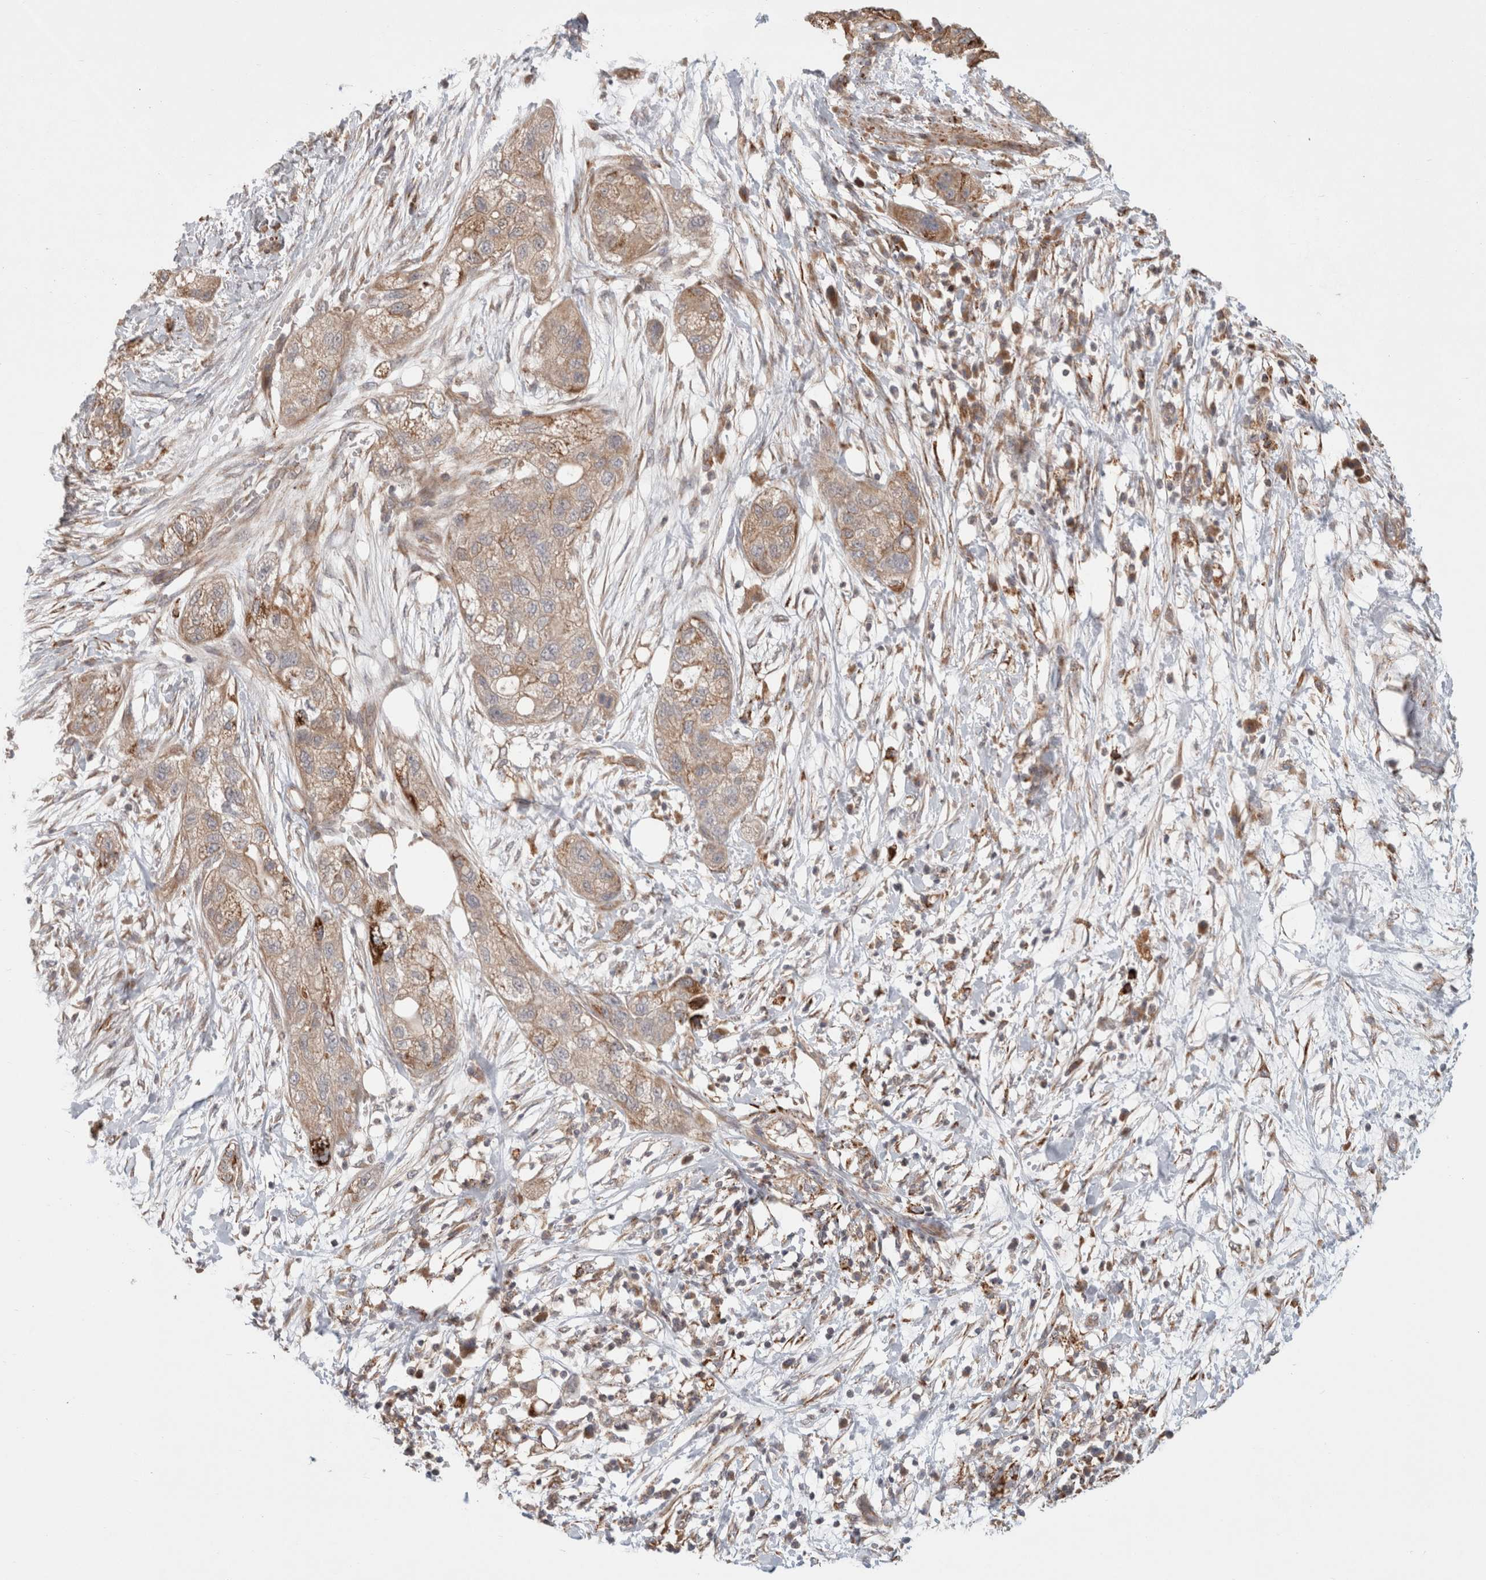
{"staining": {"intensity": "weak", "quantity": ">75%", "location": "cytoplasmic/membranous"}, "tissue": "pancreatic cancer", "cell_type": "Tumor cells", "image_type": "cancer", "snomed": [{"axis": "morphology", "description": "Adenocarcinoma, NOS"}, {"axis": "topography", "description": "Pancreas"}], "caption": "The micrograph demonstrates staining of pancreatic cancer, revealing weak cytoplasmic/membranous protein positivity (brown color) within tumor cells.", "gene": "HROB", "patient": {"sex": "female", "age": 78}}